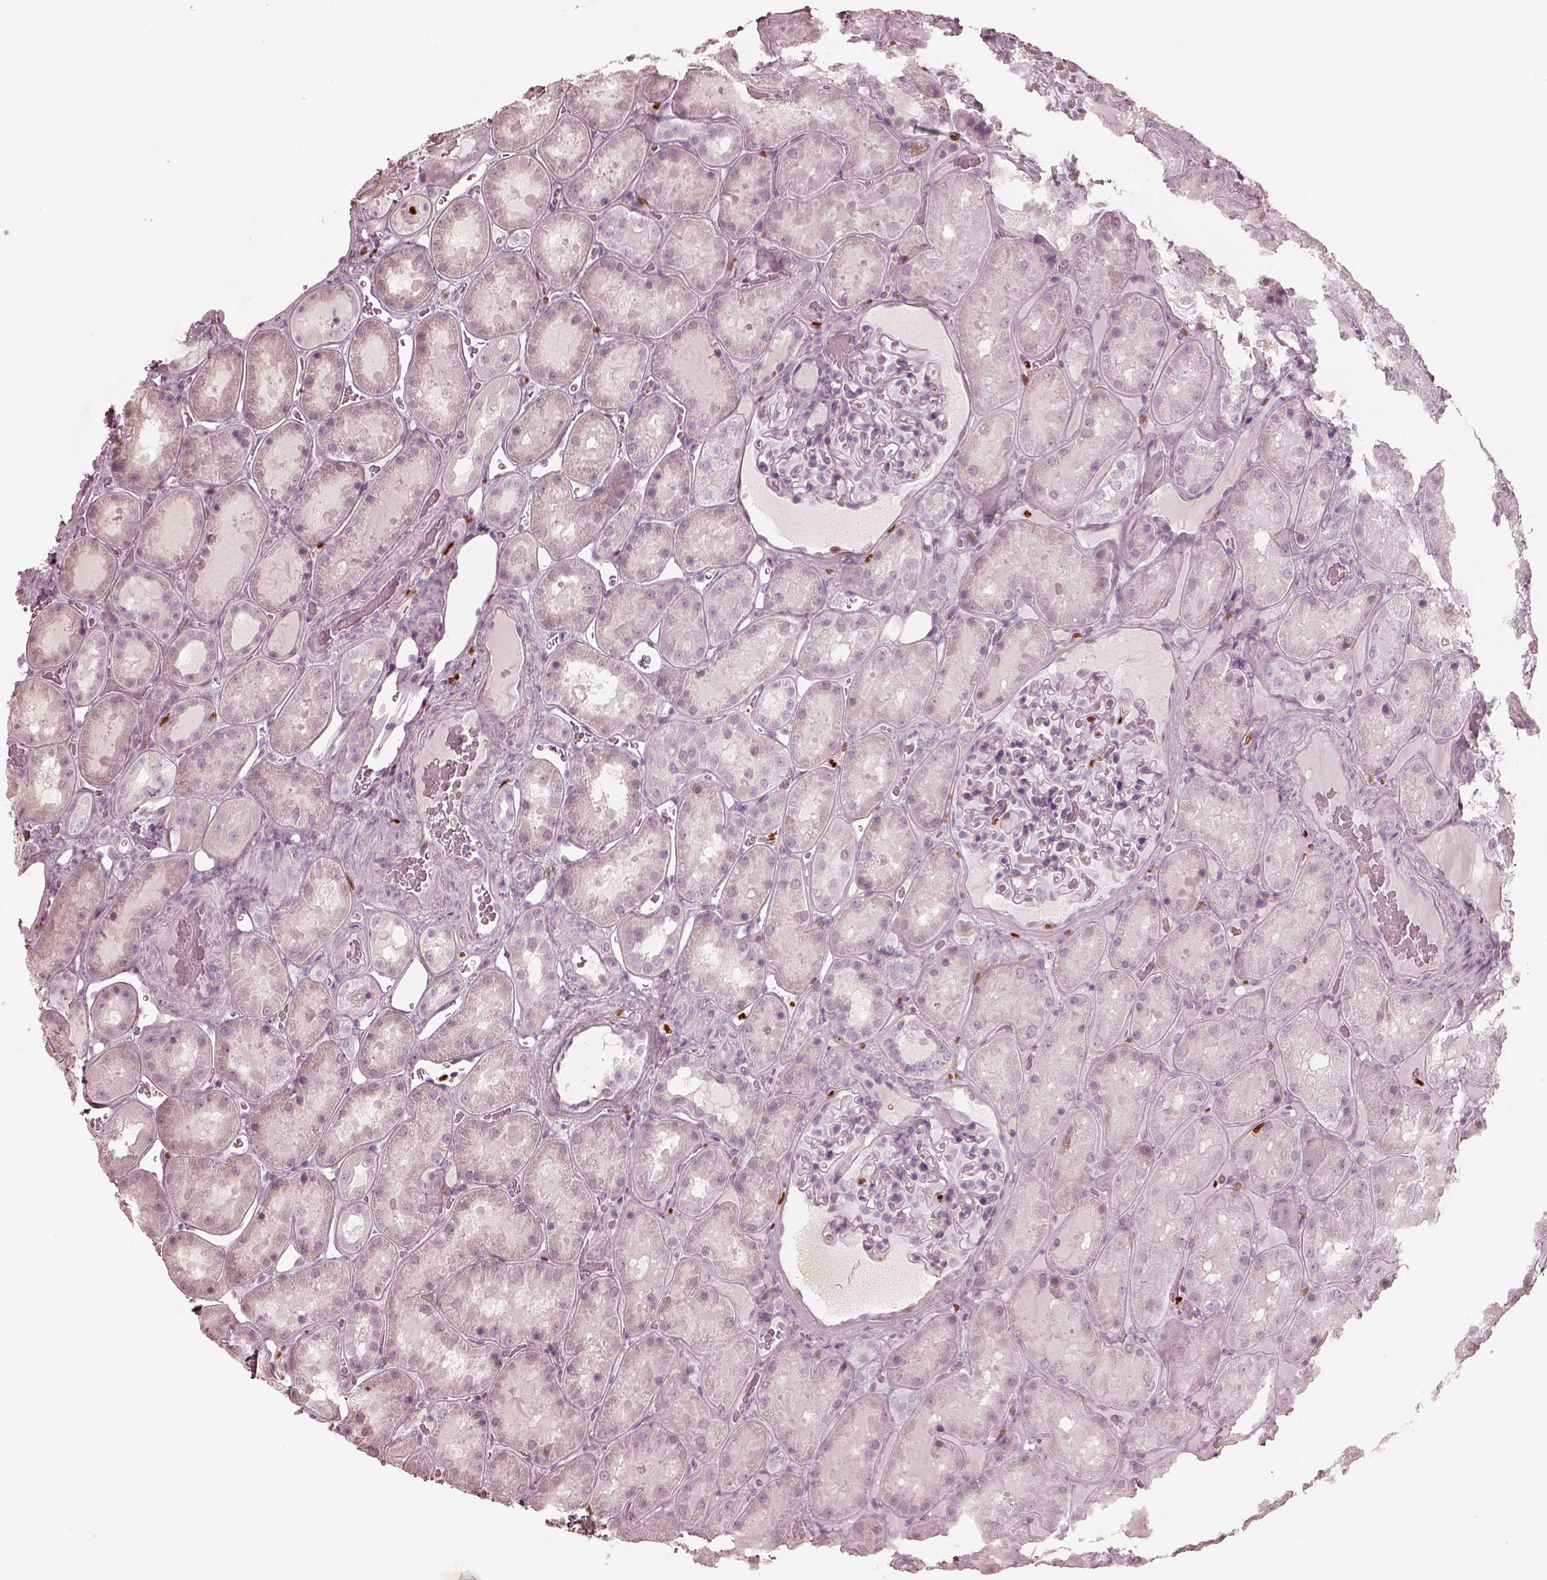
{"staining": {"intensity": "negative", "quantity": "none", "location": "none"}, "tissue": "kidney", "cell_type": "Cells in glomeruli", "image_type": "normal", "snomed": [{"axis": "morphology", "description": "Normal tissue, NOS"}, {"axis": "topography", "description": "Kidney"}], "caption": "Kidney was stained to show a protein in brown. There is no significant staining in cells in glomeruli. Brightfield microscopy of IHC stained with DAB (3,3'-diaminobenzidine) (brown) and hematoxylin (blue), captured at high magnification.", "gene": "ALOX5", "patient": {"sex": "male", "age": 73}}